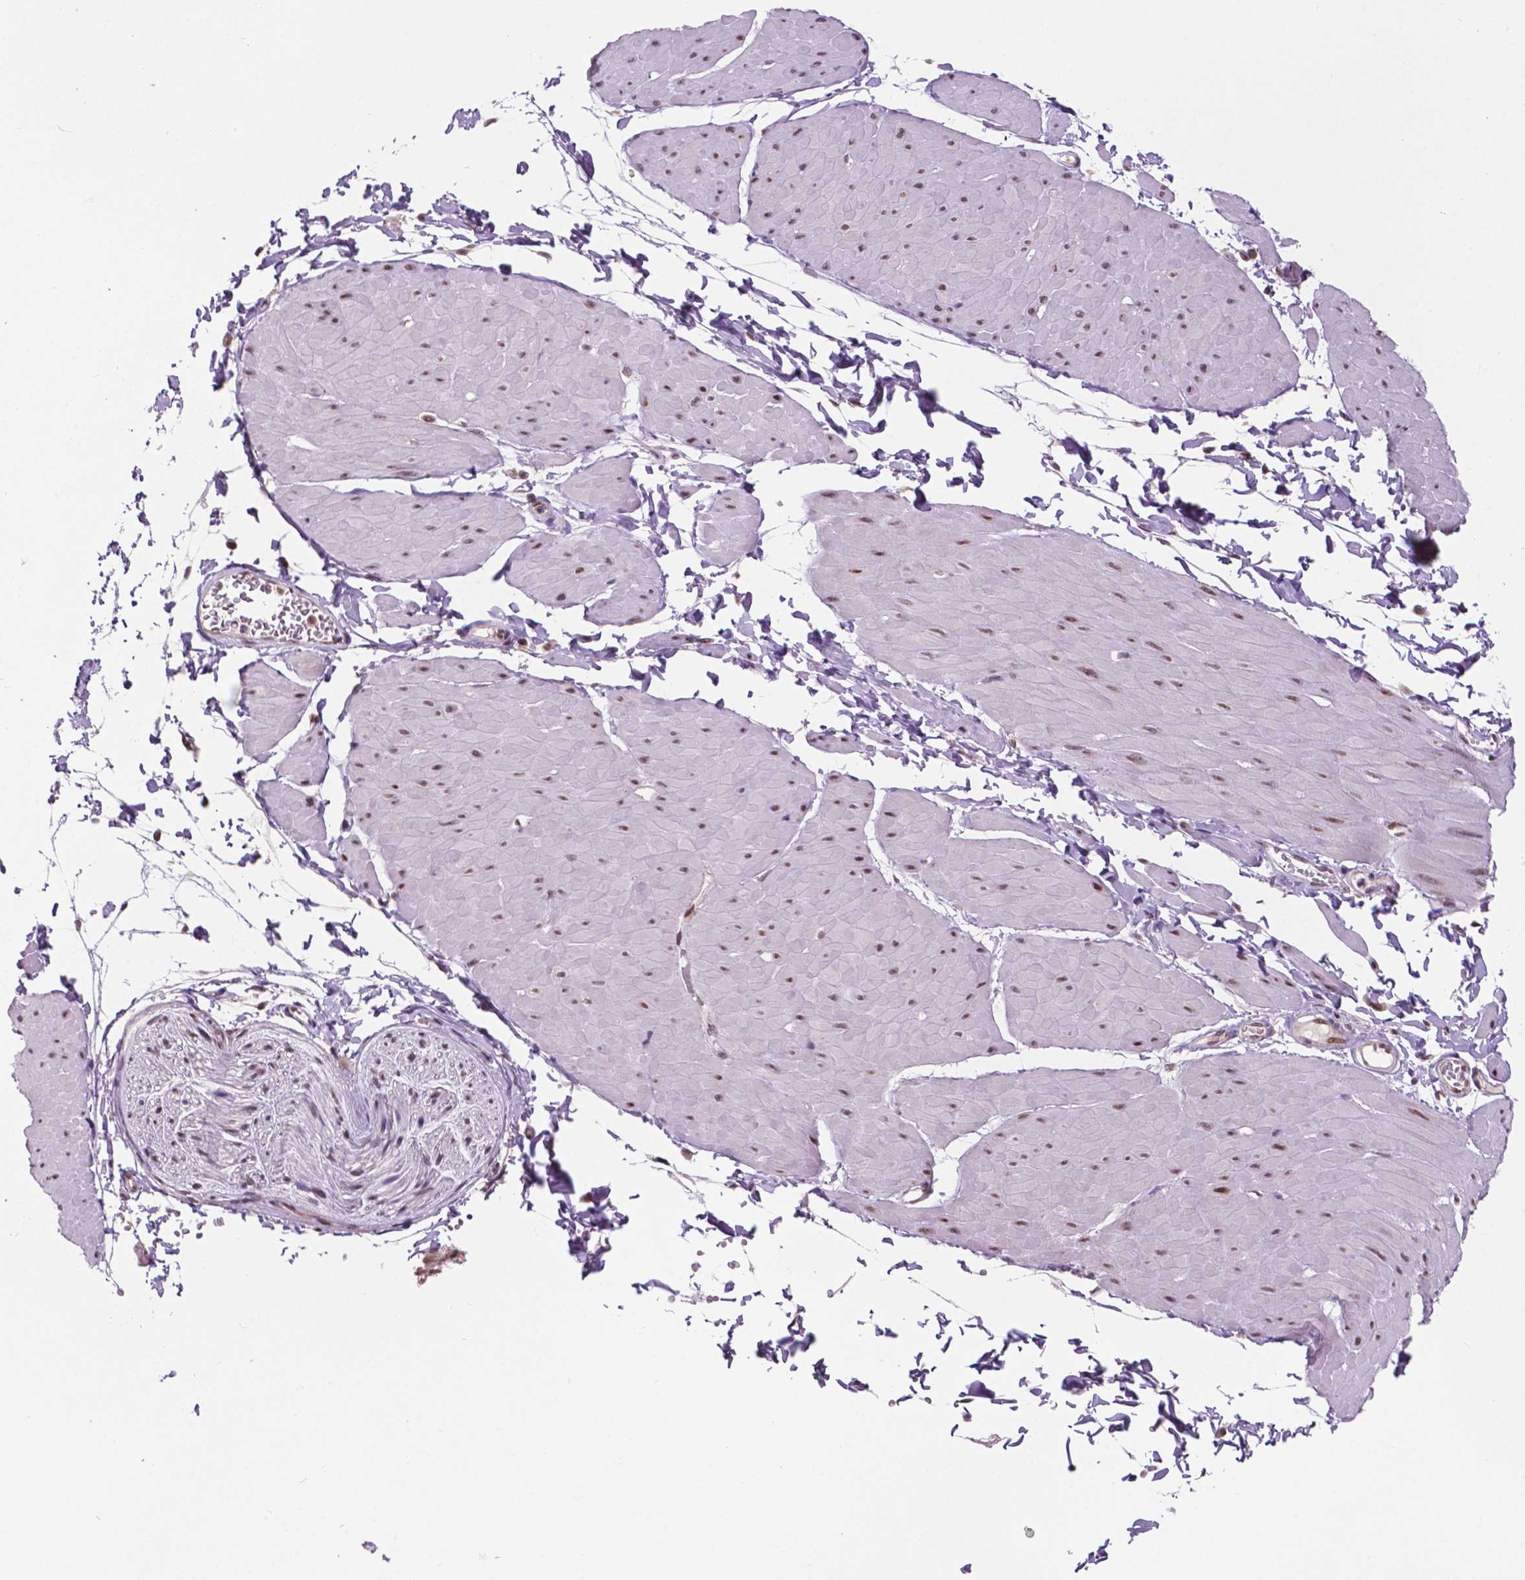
{"staining": {"intensity": "moderate", "quantity": "<25%", "location": "nuclear"}, "tissue": "adipose tissue", "cell_type": "Adipocytes", "image_type": "normal", "snomed": [{"axis": "morphology", "description": "Normal tissue, NOS"}, {"axis": "topography", "description": "Smooth muscle"}, {"axis": "topography", "description": "Peripheral nerve tissue"}], "caption": "Adipocytes exhibit moderate nuclear expression in approximately <25% of cells in benign adipose tissue. The protein is shown in brown color, while the nuclei are stained blue.", "gene": "PER2", "patient": {"sex": "male", "age": 58}}